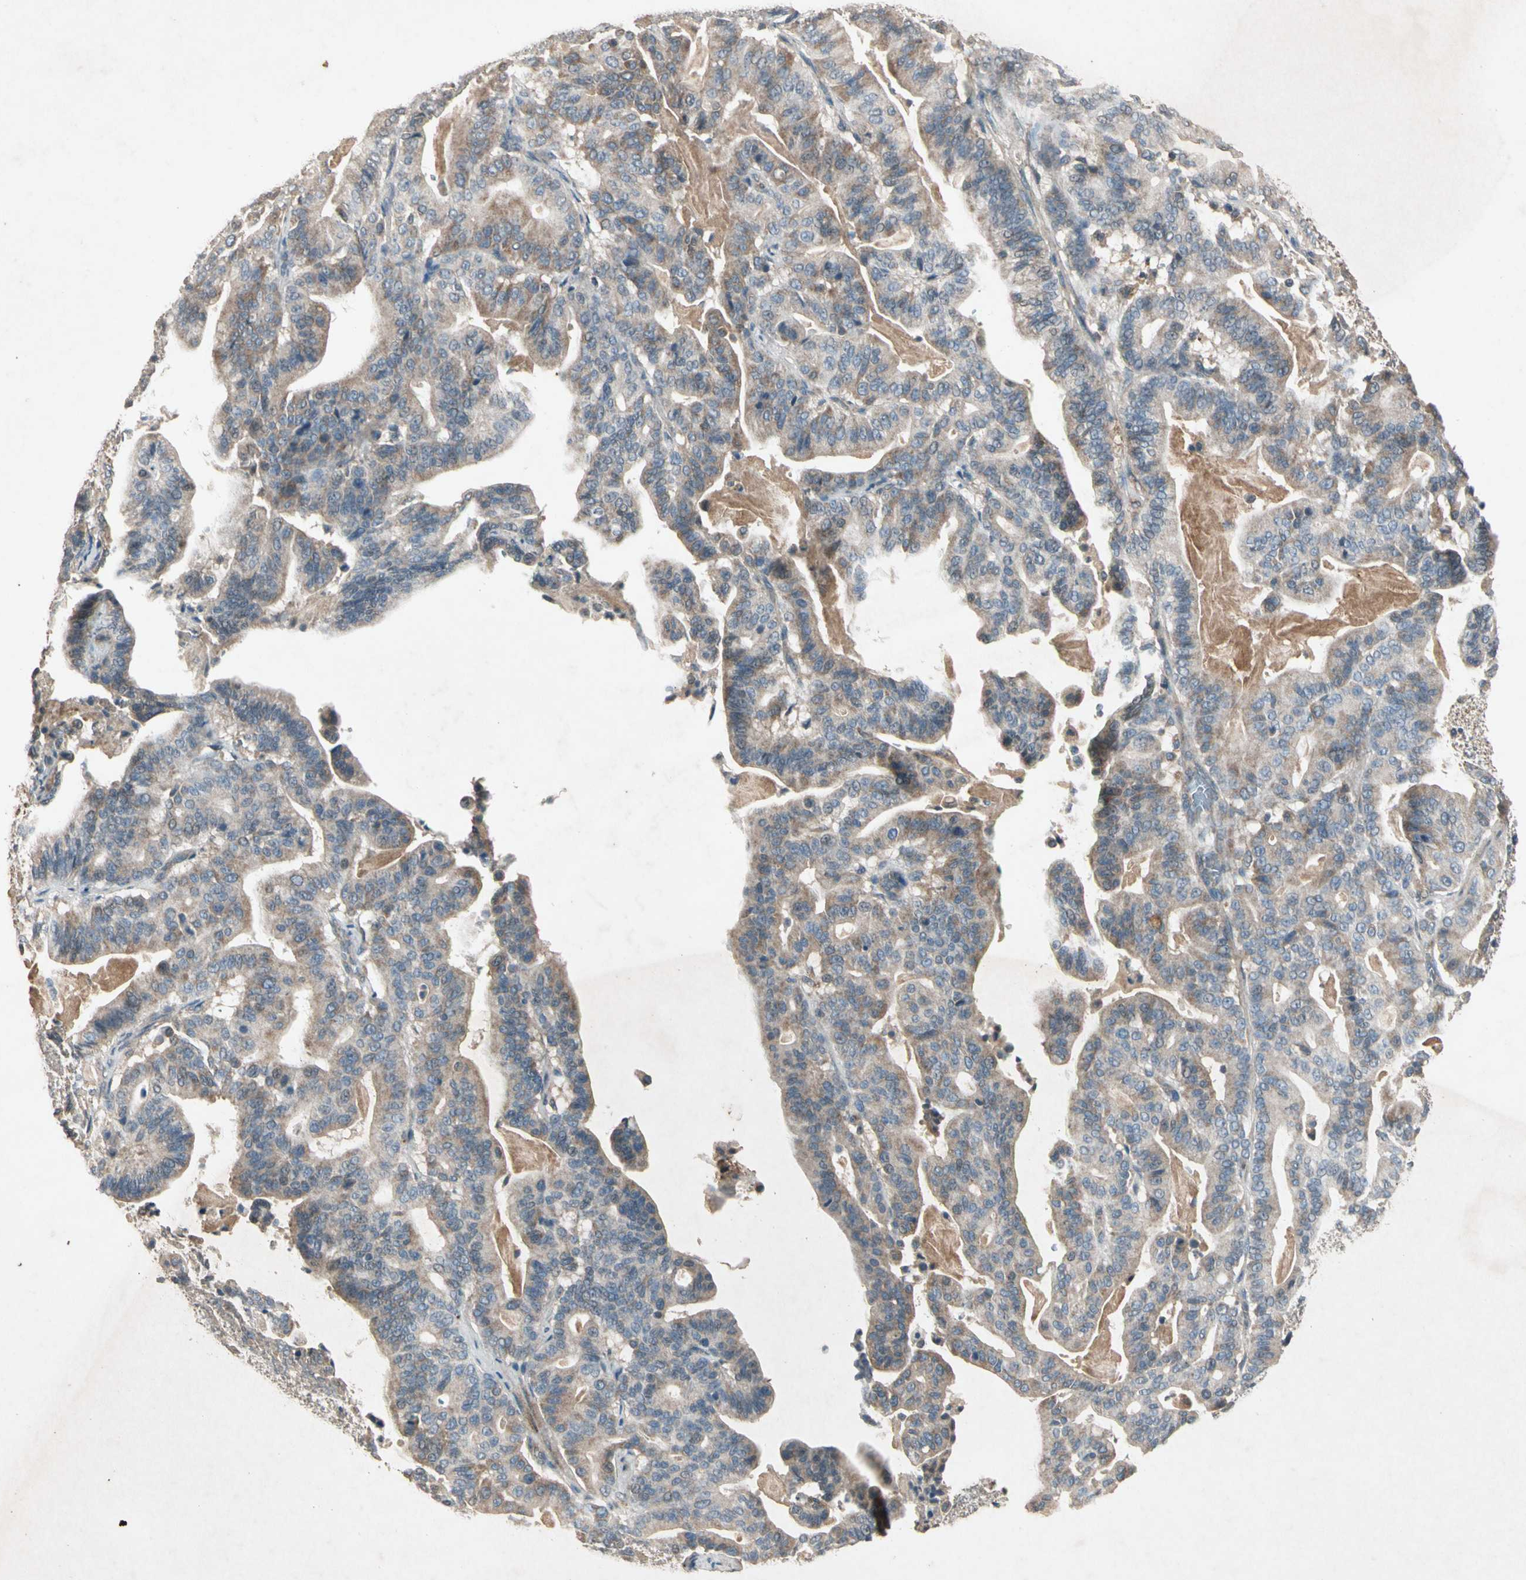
{"staining": {"intensity": "weak", "quantity": ">75%", "location": "cytoplasmic/membranous"}, "tissue": "pancreatic cancer", "cell_type": "Tumor cells", "image_type": "cancer", "snomed": [{"axis": "morphology", "description": "Adenocarcinoma, NOS"}, {"axis": "topography", "description": "Pancreas"}], "caption": "High-magnification brightfield microscopy of pancreatic cancer (adenocarcinoma) stained with DAB (3,3'-diaminobenzidine) (brown) and counterstained with hematoxylin (blue). tumor cells exhibit weak cytoplasmic/membranous expression is identified in about>75% of cells.", "gene": "GPLD1", "patient": {"sex": "male", "age": 63}}